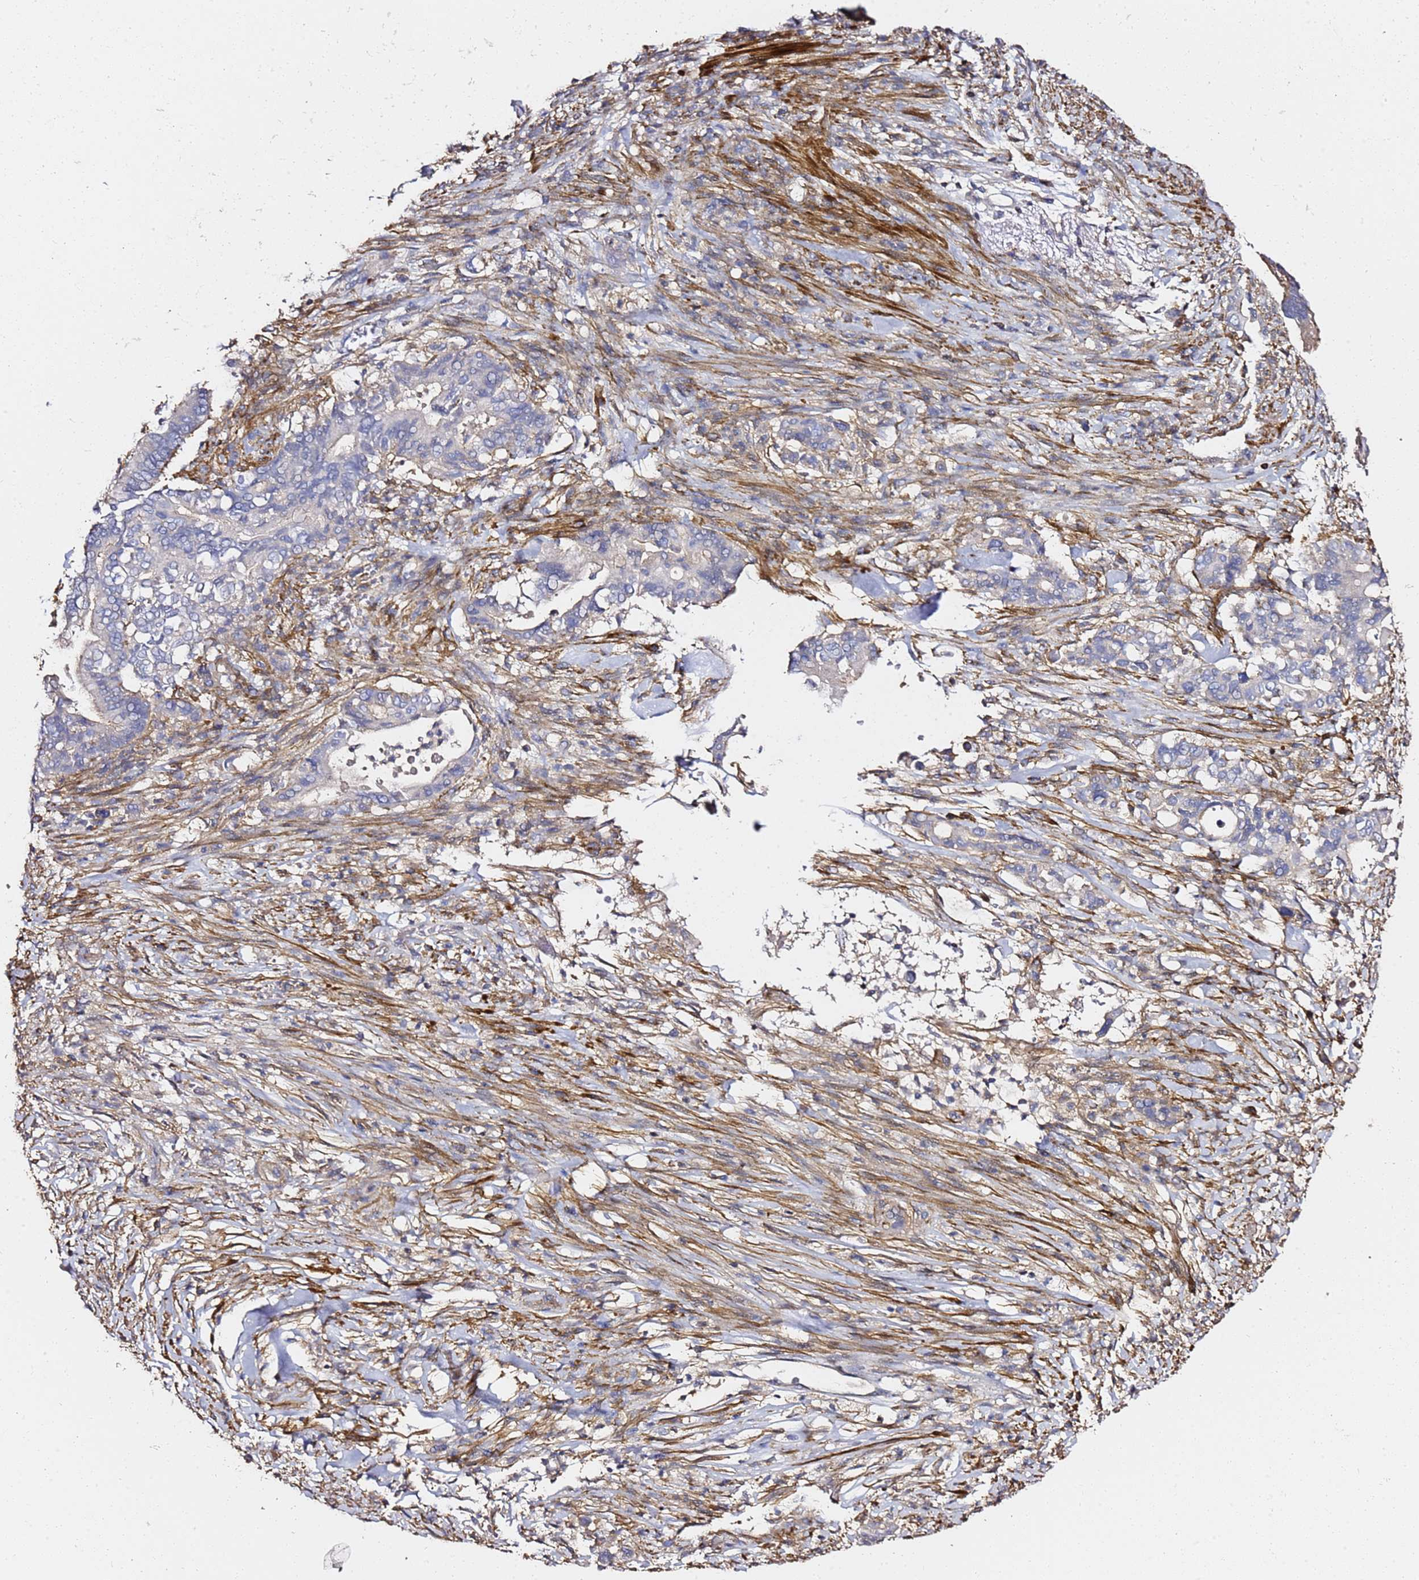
{"staining": {"intensity": "negative", "quantity": "none", "location": "none"}, "tissue": "pancreatic cancer", "cell_type": "Tumor cells", "image_type": "cancer", "snomed": [{"axis": "morphology", "description": "Adenocarcinoma, NOS"}, {"axis": "topography", "description": "Pancreas"}], "caption": "Human pancreatic cancer (adenocarcinoma) stained for a protein using immunohistochemistry exhibits no staining in tumor cells.", "gene": "ZFP36L2", "patient": {"sex": "male", "age": 68}}